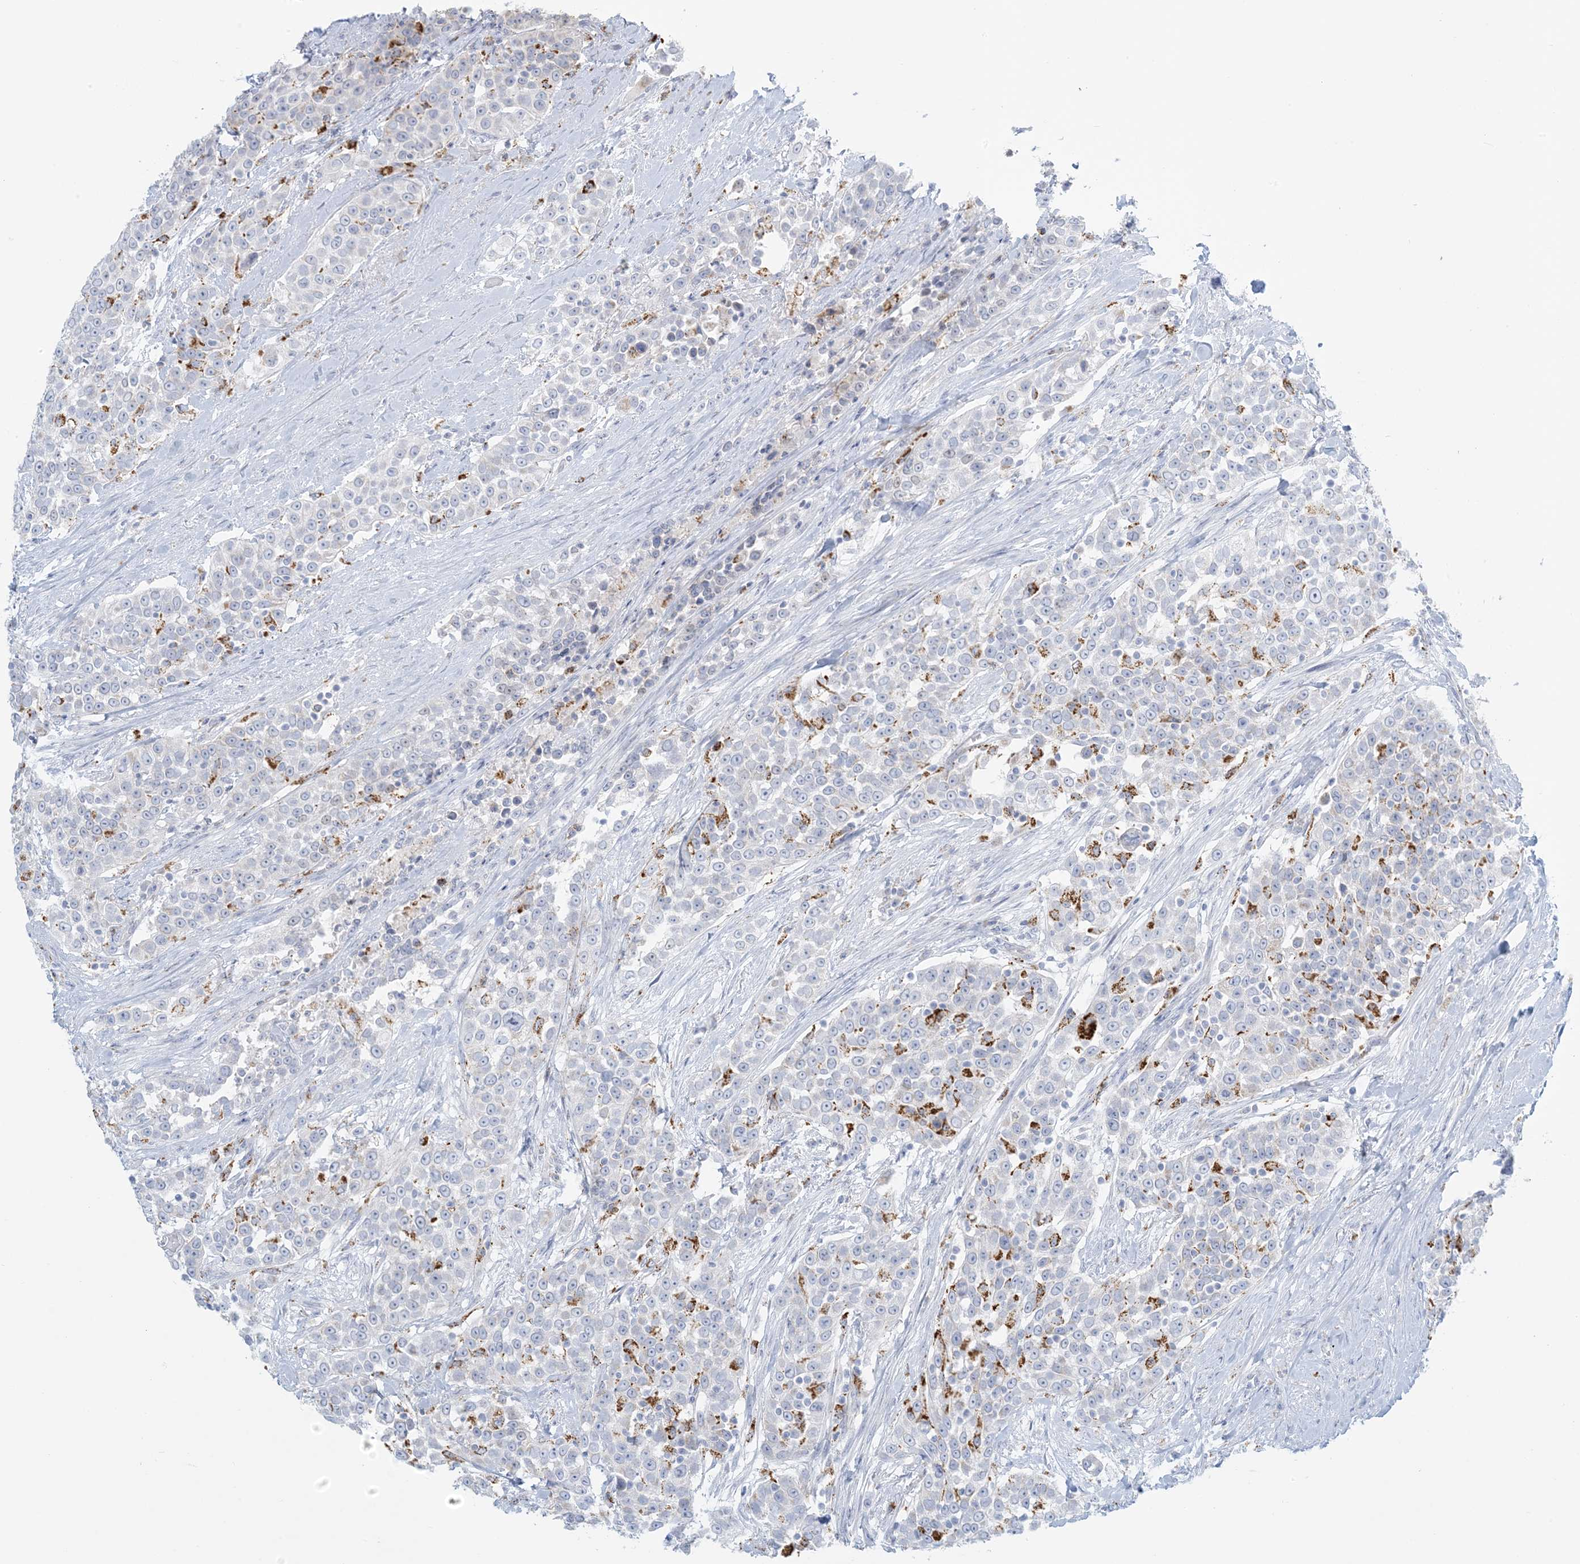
{"staining": {"intensity": "negative", "quantity": "none", "location": "none"}, "tissue": "urothelial cancer", "cell_type": "Tumor cells", "image_type": "cancer", "snomed": [{"axis": "morphology", "description": "Urothelial carcinoma, High grade"}, {"axis": "topography", "description": "Urinary bladder"}], "caption": "Immunohistochemical staining of human urothelial cancer shows no significant staining in tumor cells.", "gene": "ZDHHC4", "patient": {"sex": "female", "age": 80}}